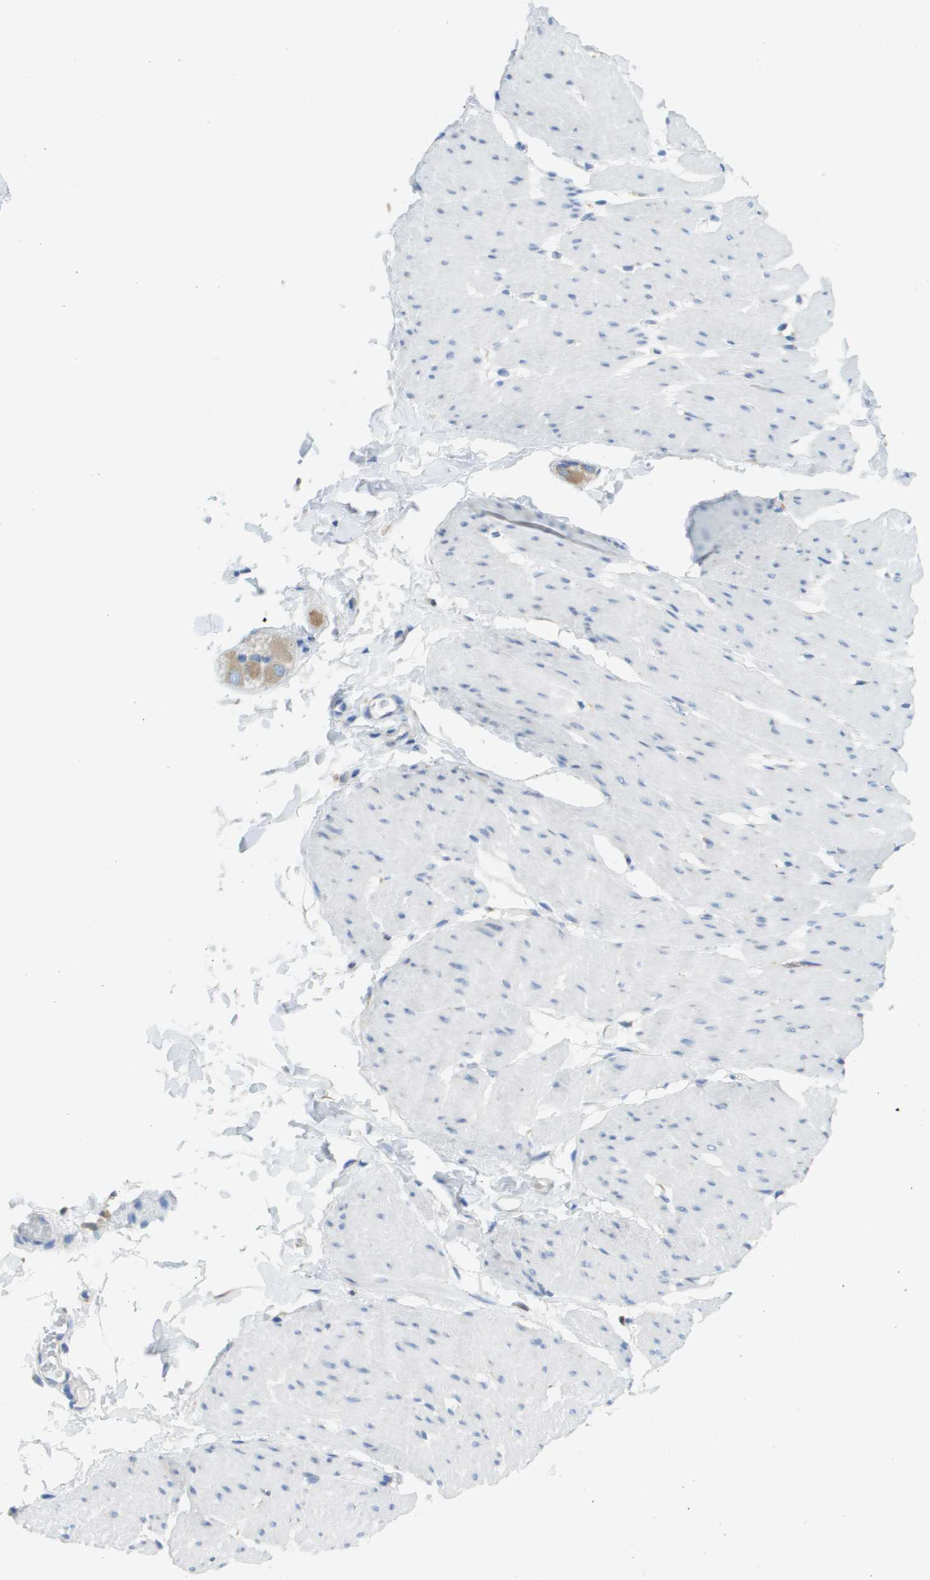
{"staining": {"intensity": "negative", "quantity": "none", "location": "none"}, "tissue": "smooth muscle", "cell_type": "Smooth muscle cells", "image_type": "normal", "snomed": [{"axis": "morphology", "description": "Normal tissue, NOS"}, {"axis": "topography", "description": "Smooth muscle"}, {"axis": "topography", "description": "Colon"}], "caption": "Protein analysis of unremarkable smooth muscle reveals no significant staining in smooth muscle cells.", "gene": "SDR42E1", "patient": {"sex": "male", "age": 67}}